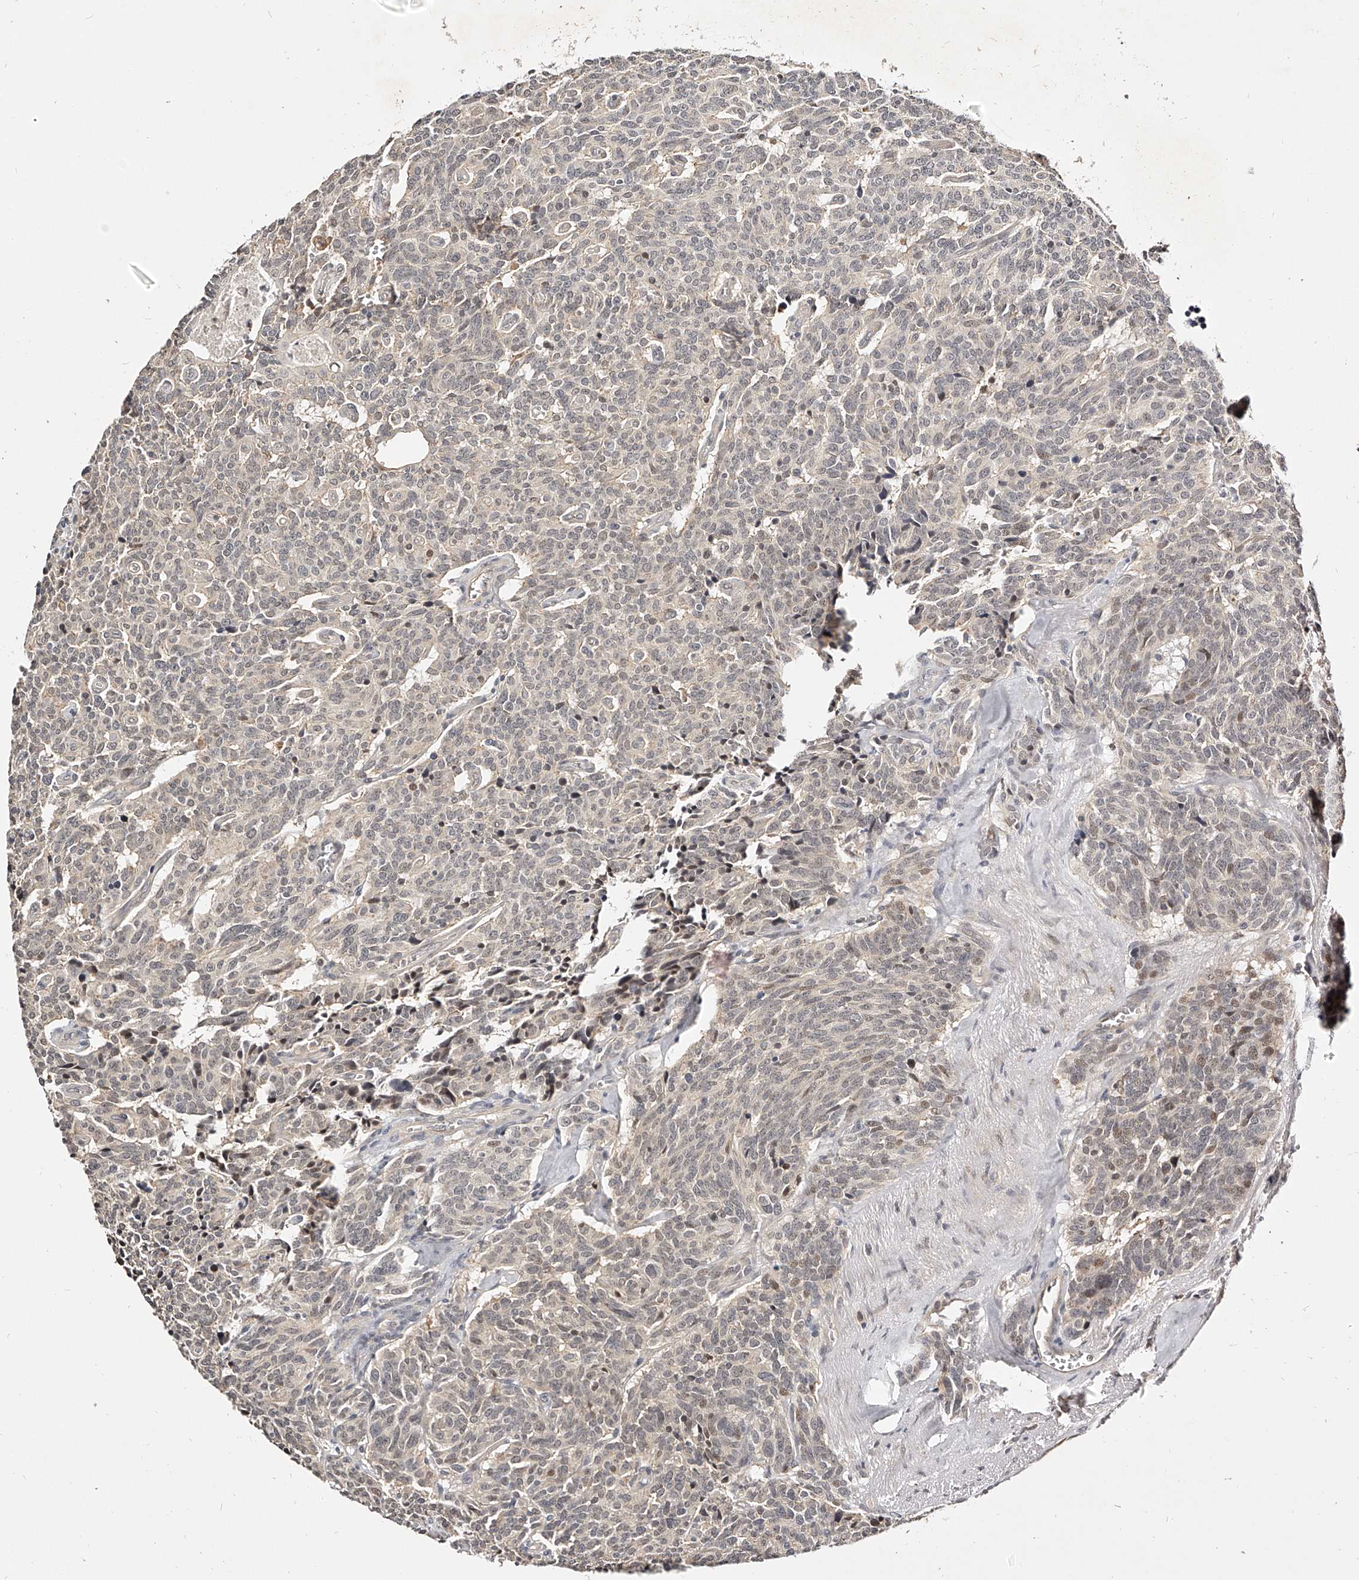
{"staining": {"intensity": "negative", "quantity": "none", "location": "none"}, "tissue": "carcinoid", "cell_type": "Tumor cells", "image_type": "cancer", "snomed": [{"axis": "morphology", "description": "Carcinoid, malignant, NOS"}, {"axis": "topography", "description": "Lung"}], "caption": "A high-resolution image shows IHC staining of carcinoid (malignant), which exhibits no significant positivity in tumor cells. Brightfield microscopy of immunohistochemistry stained with DAB (3,3'-diaminobenzidine) (brown) and hematoxylin (blue), captured at high magnification.", "gene": "ZNF789", "patient": {"sex": "female", "age": 46}}